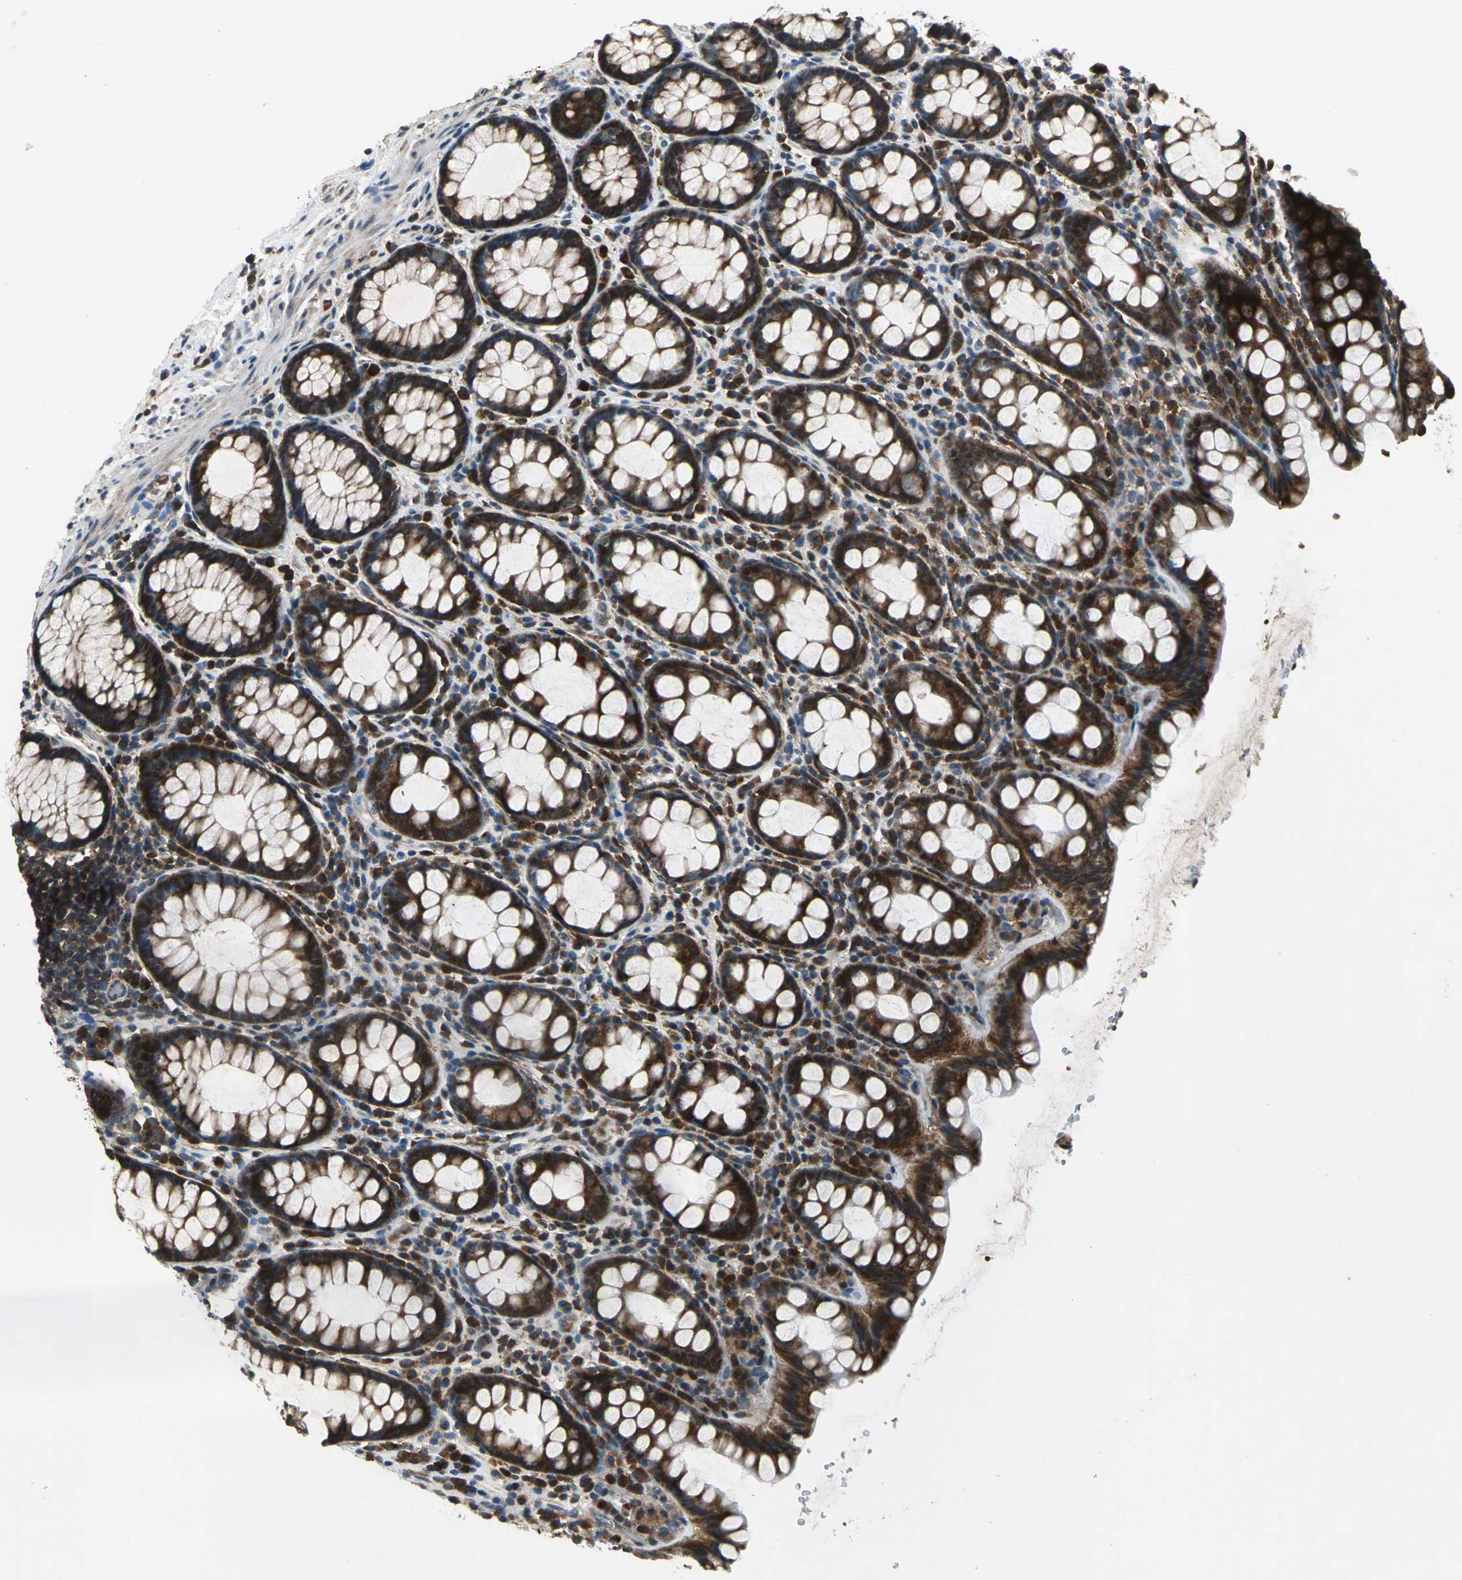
{"staining": {"intensity": "strong", "quantity": ">75%", "location": "cytoplasmic/membranous"}, "tissue": "rectum", "cell_type": "Glandular cells", "image_type": "normal", "snomed": [{"axis": "morphology", "description": "Normal tissue, NOS"}, {"axis": "topography", "description": "Rectum"}], "caption": "Glandular cells display high levels of strong cytoplasmic/membranous expression in about >75% of cells in benign rectum.", "gene": "EIF2B2", "patient": {"sex": "male", "age": 92}}